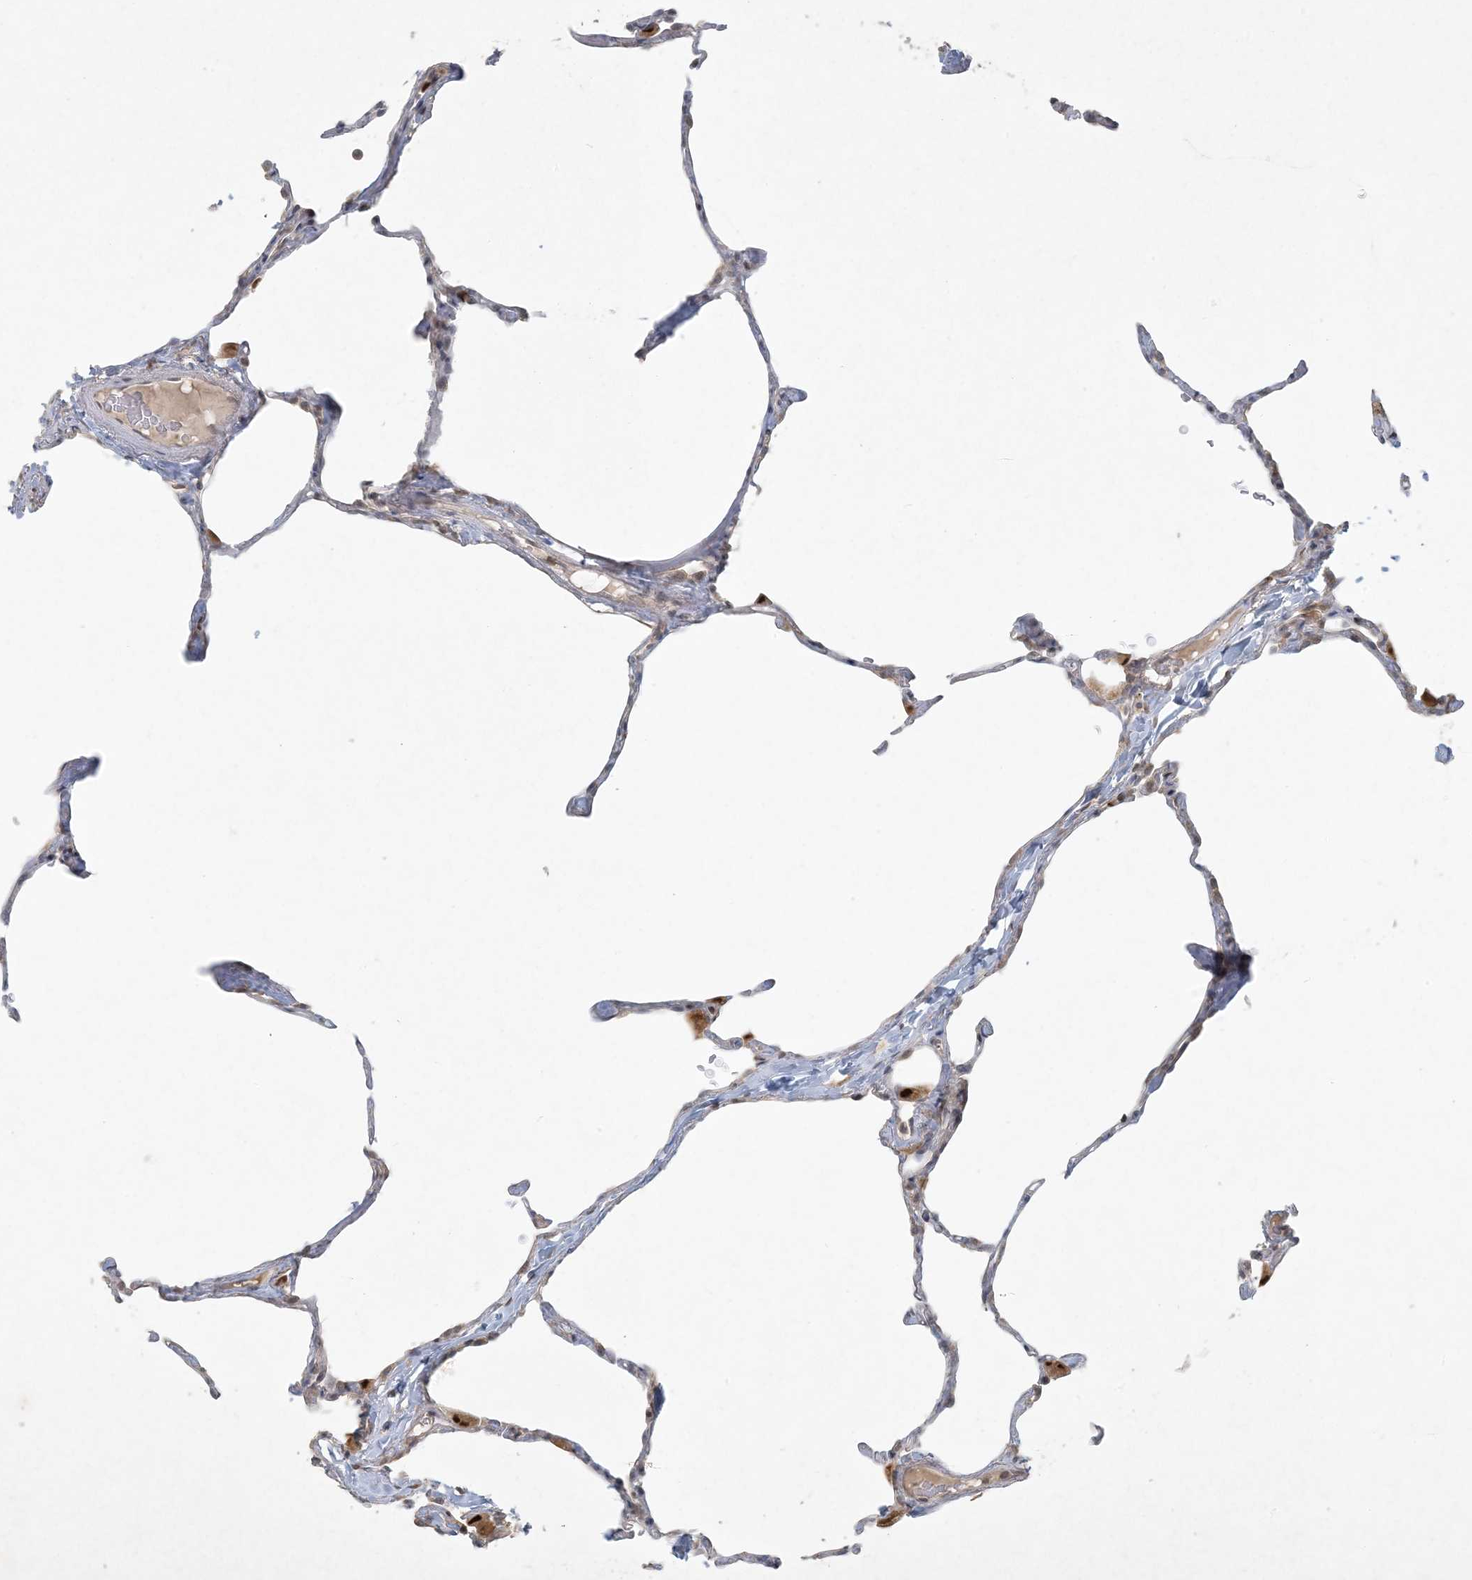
{"staining": {"intensity": "negative", "quantity": "none", "location": "none"}, "tissue": "lung", "cell_type": "Alveolar cells", "image_type": "normal", "snomed": [{"axis": "morphology", "description": "Normal tissue, NOS"}, {"axis": "topography", "description": "Lung"}], "caption": "IHC histopathology image of benign lung: human lung stained with DAB exhibits no significant protein positivity in alveolar cells.", "gene": "CTDNEP1", "patient": {"sex": "male", "age": 65}}